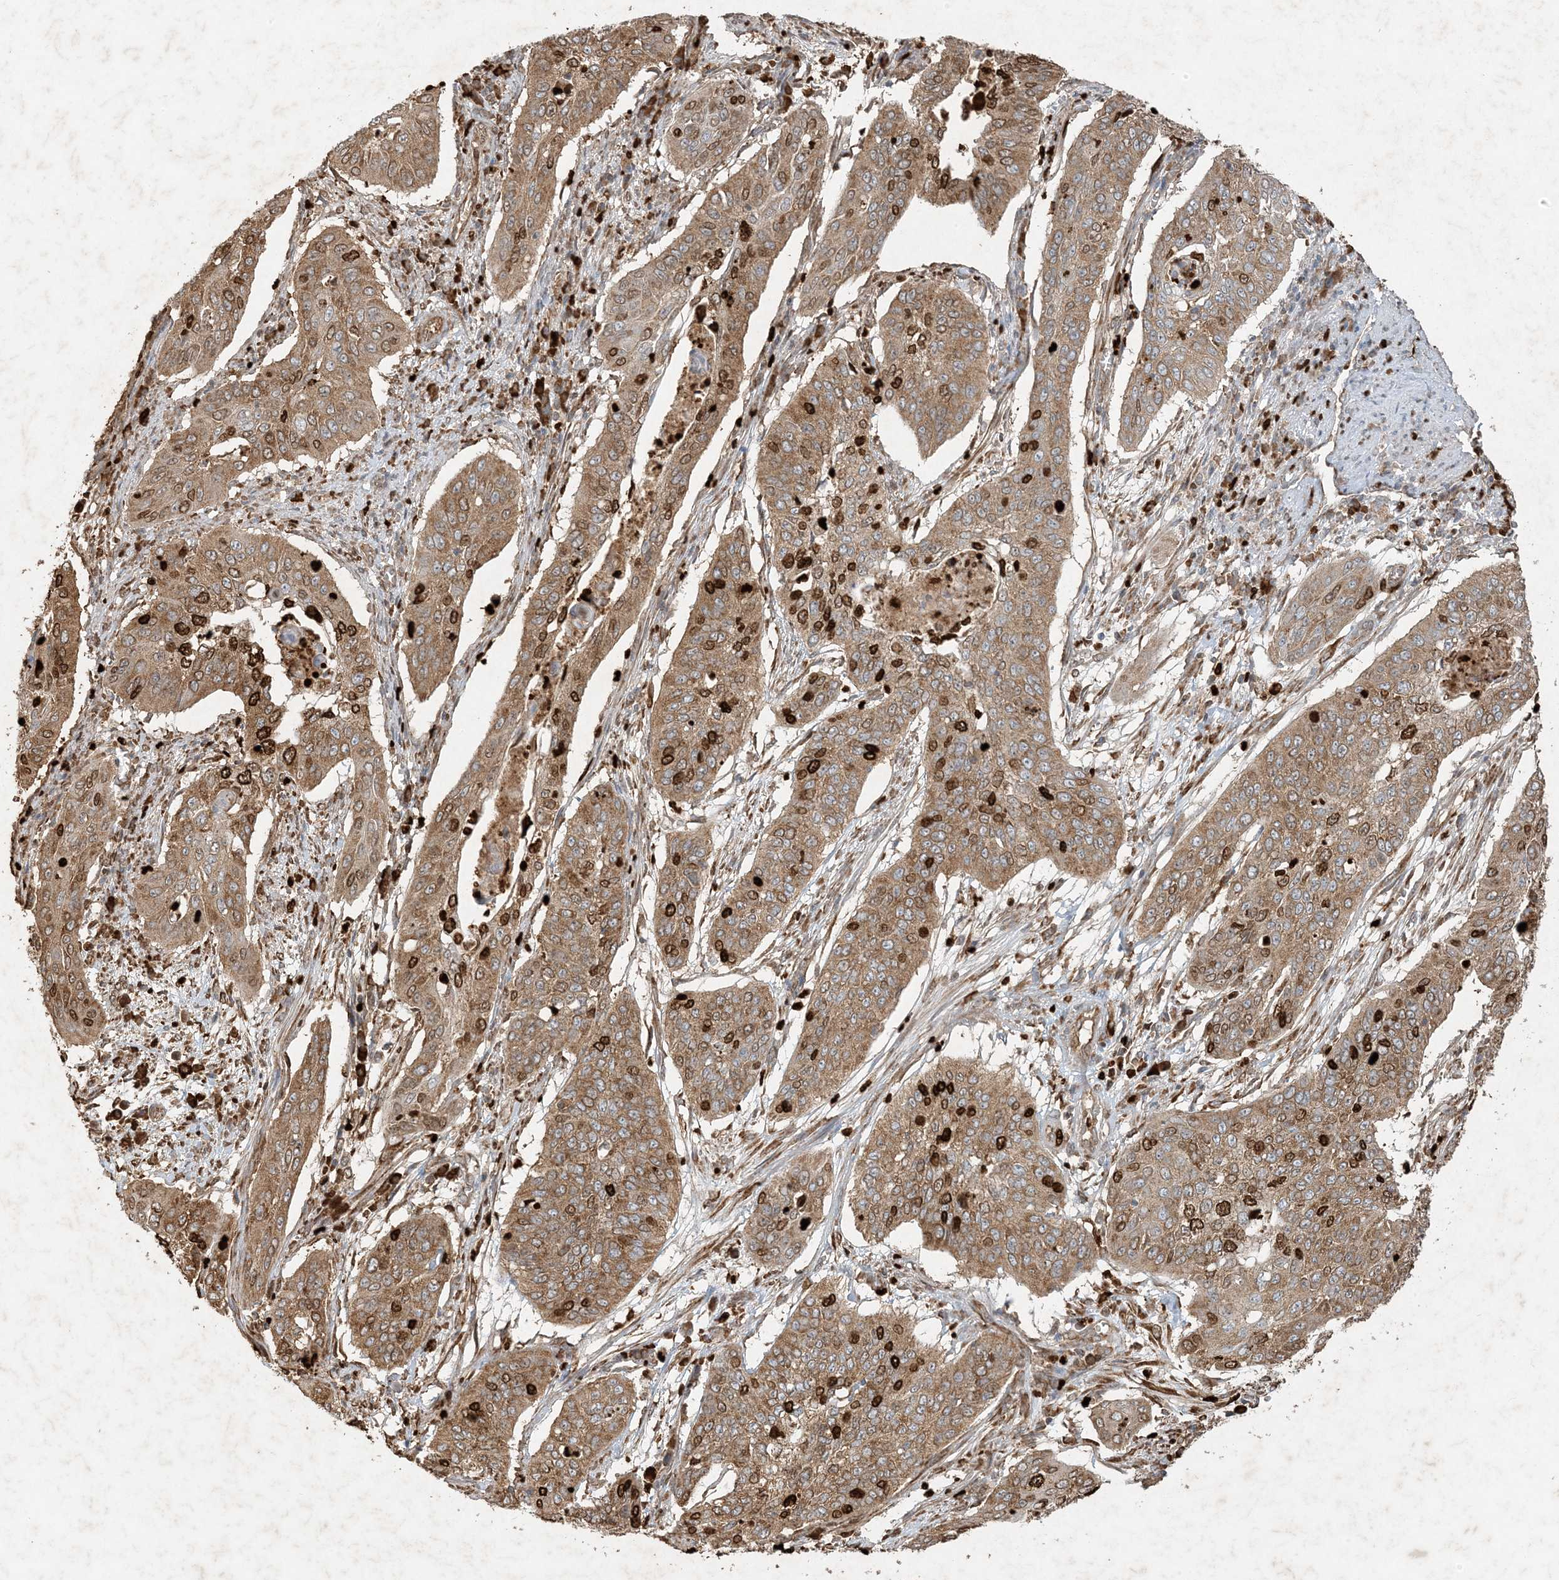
{"staining": {"intensity": "moderate", "quantity": ">75%", "location": "cytoplasmic/membranous,nuclear"}, "tissue": "cervical cancer", "cell_type": "Tumor cells", "image_type": "cancer", "snomed": [{"axis": "morphology", "description": "Squamous cell carcinoma, NOS"}, {"axis": "topography", "description": "Cervix"}], "caption": "Immunohistochemistry staining of squamous cell carcinoma (cervical), which shows medium levels of moderate cytoplasmic/membranous and nuclear staining in about >75% of tumor cells indicating moderate cytoplasmic/membranous and nuclear protein positivity. The staining was performed using DAB (3,3'-diaminobenzidine) (brown) for protein detection and nuclei were counterstained in hematoxylin (blue).", "gene": "MCOLN1", "patient": {"sex": "female", "age": 39}}